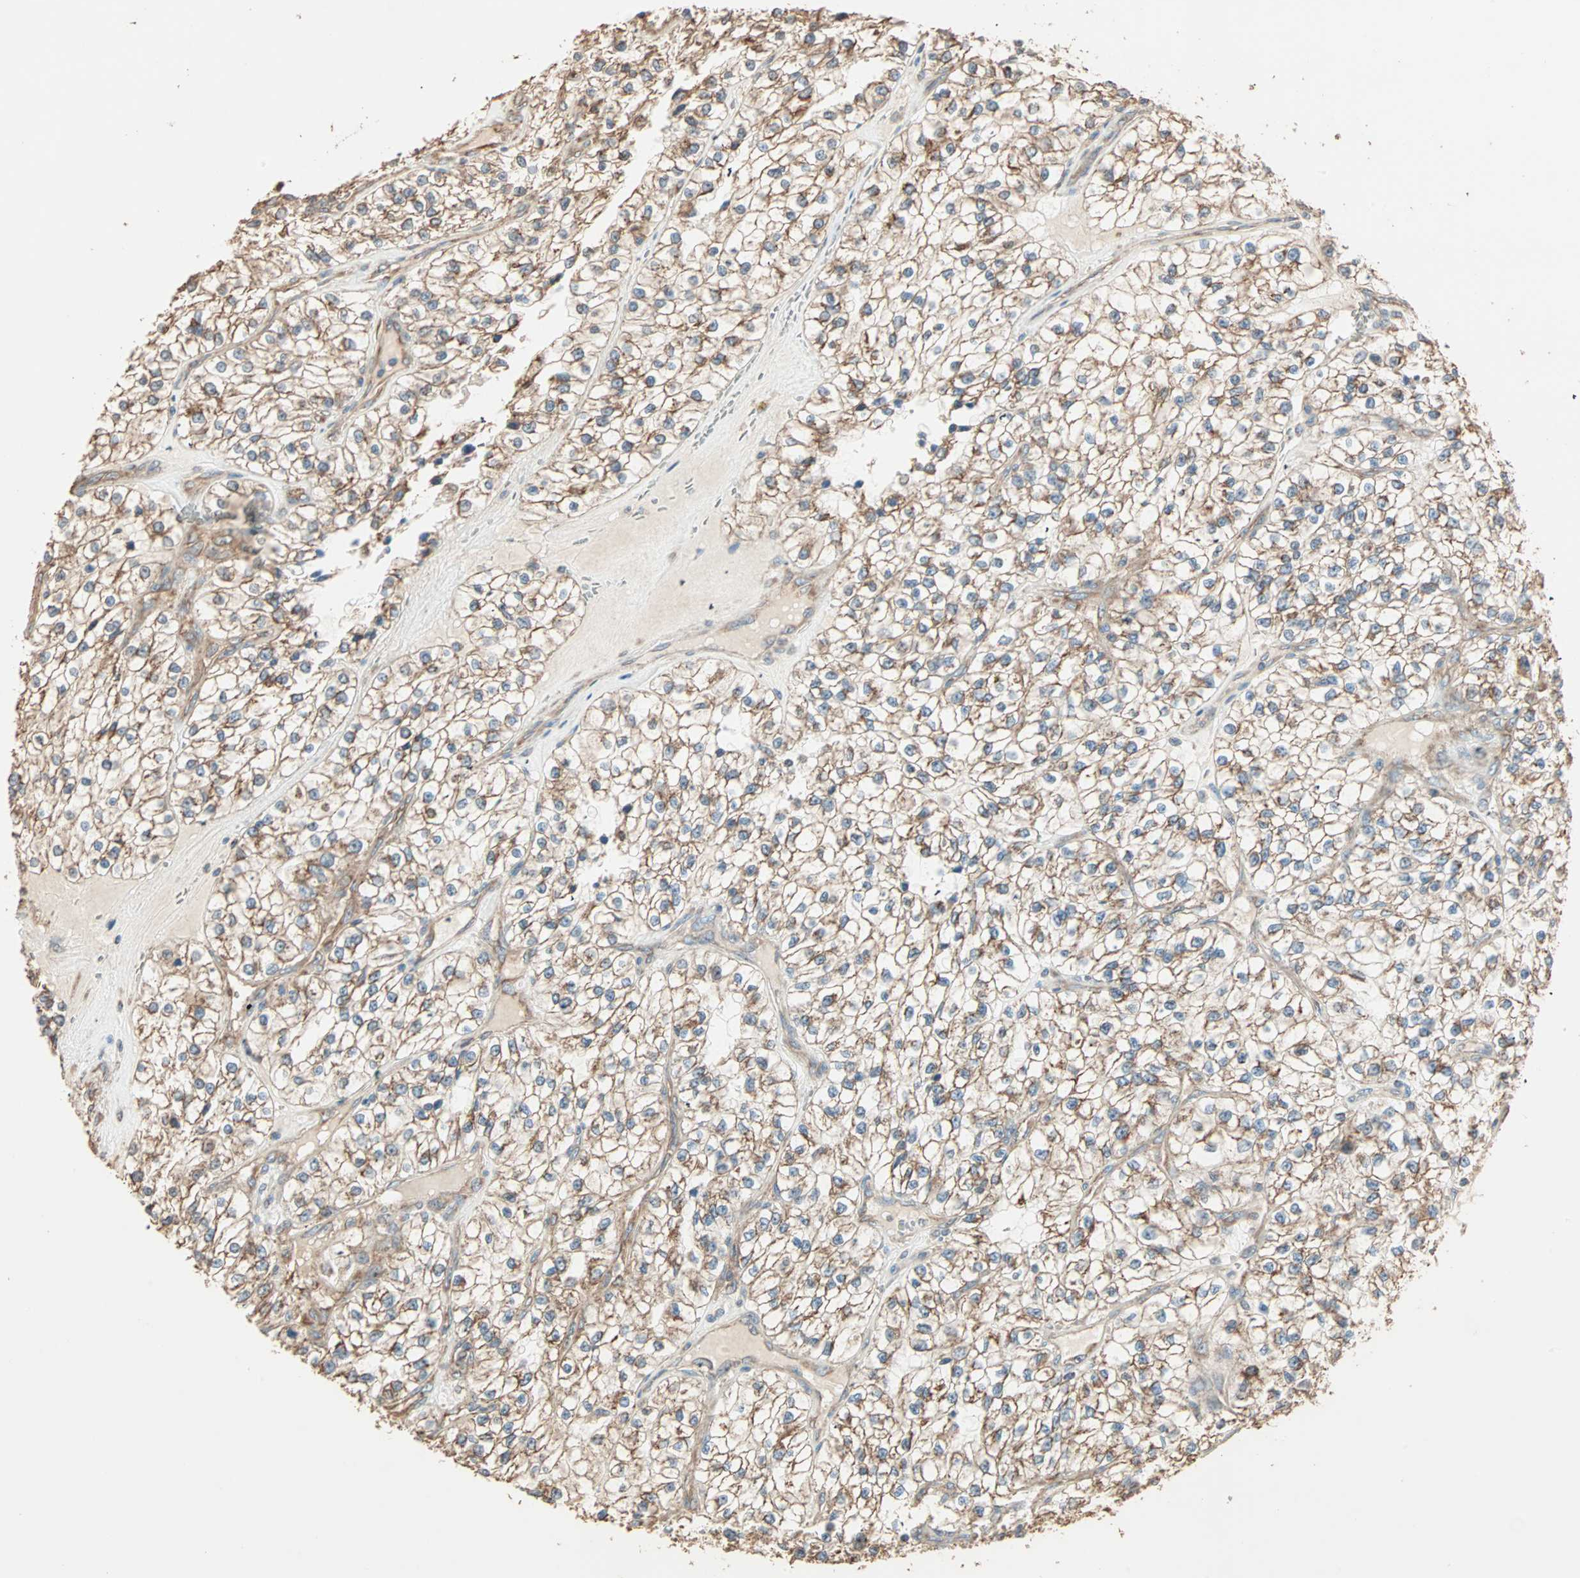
{"staining": {"intensity": "moderate", "quantity": ">75%", "location": "cytoplasmic/membranous"}, "tissue": "renal cancer", "cell_type": "Tumor cells", "image_type": "cancer", "snomed": [{"axis": "morphology", "description": "Adenocarcinoma, NOS"}, {"axis": "topography", "description": "Kidney"}], "caption": "Immunohistochemical staining of renal cancer displays moderate cytoplasmic/membranous protein expression in about >75% of tumor cells. (DAB (3,3'-diaminobenzidine) IHC with brightfield microscopy, high magnification).", "gene": "EIF4G2", "patient": {"sex": "female", "age": 57}}